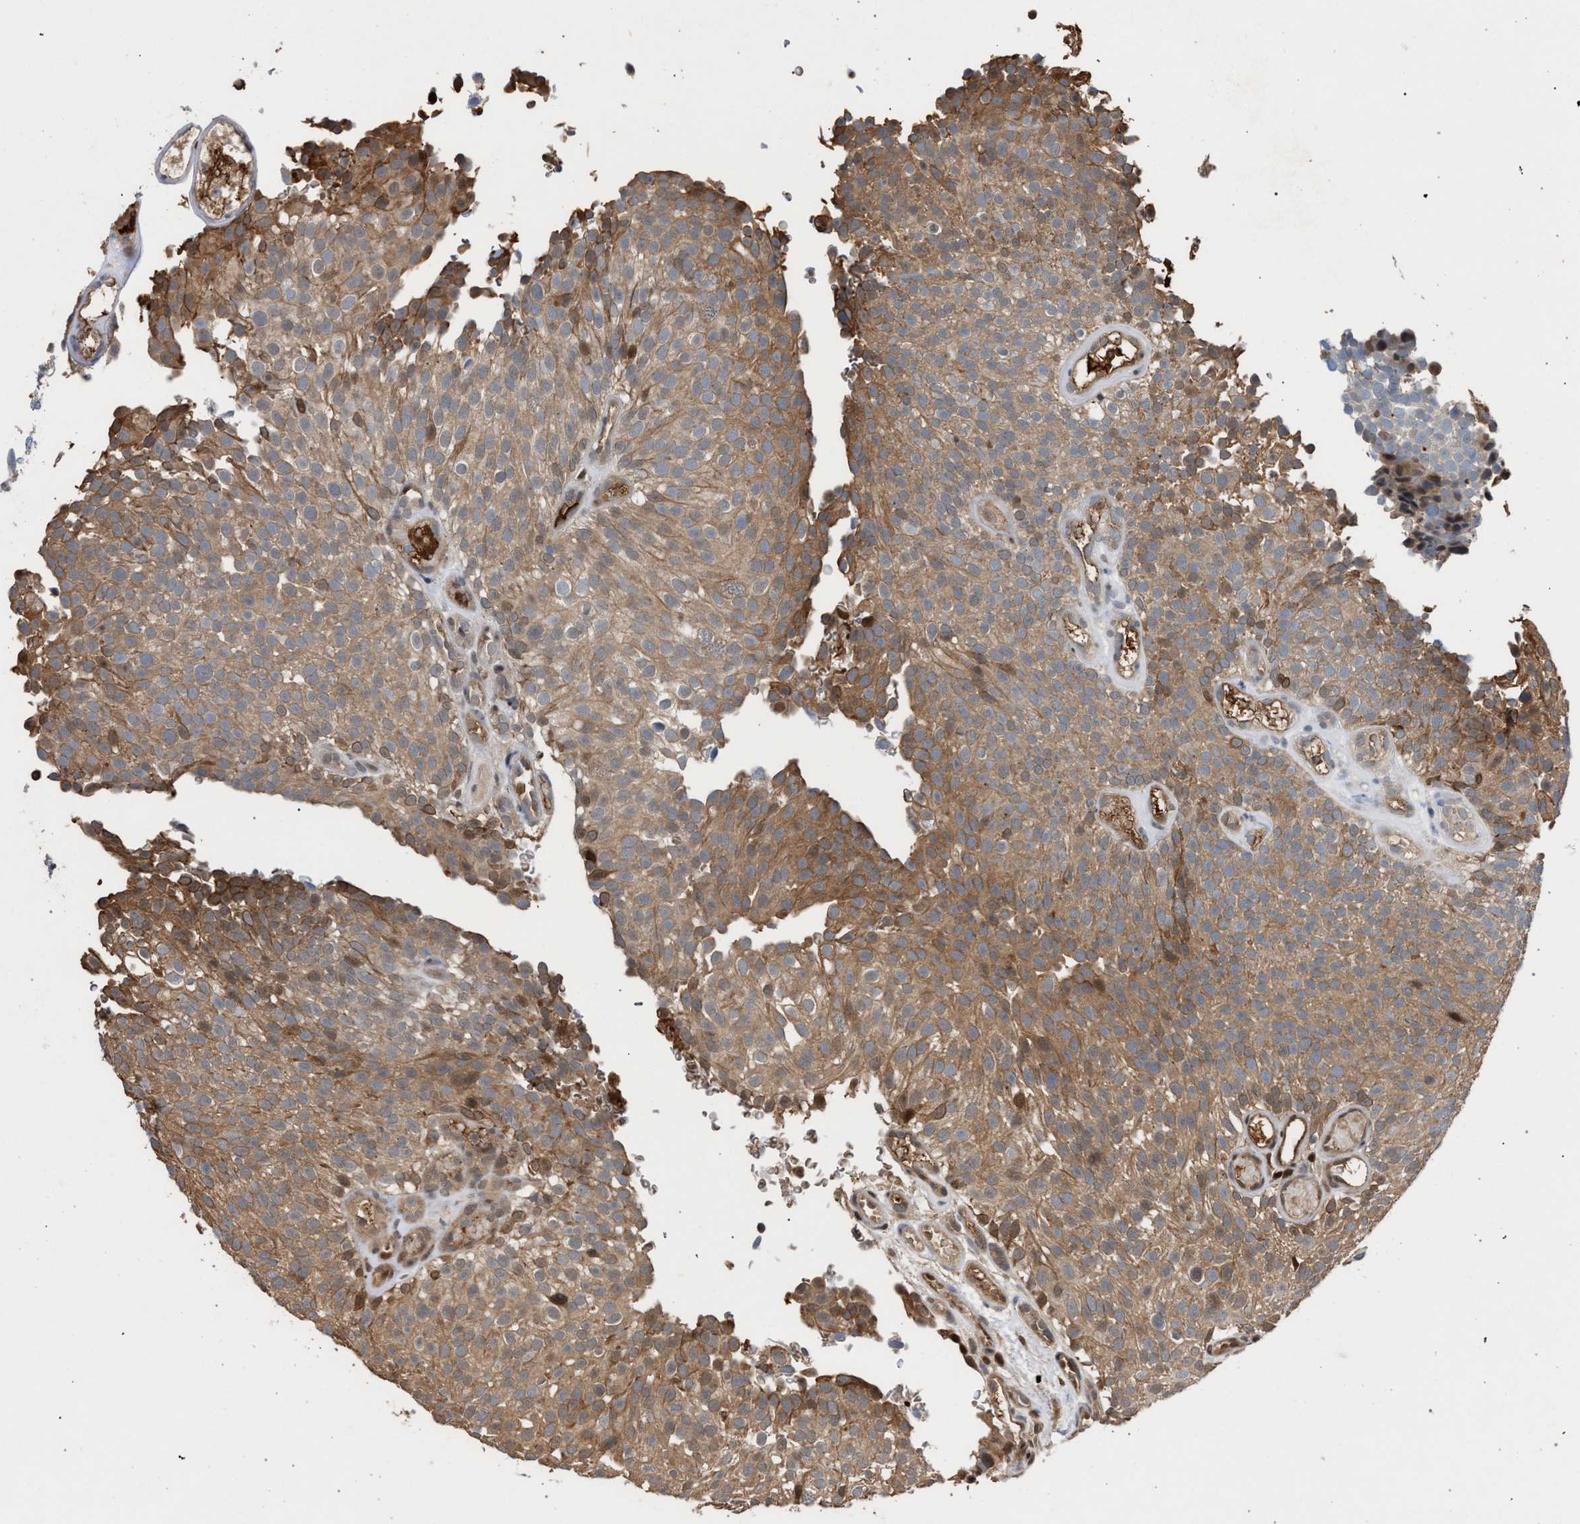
{"staining": {"intensity": "moderate", "quantity": ">75%", "location": "cytoplasmic/membranous"}, "tissue": "urothelial cancer", "cell_type": "Tumor cells", "image_type": "cancer", "snomed": [{"axis": "morphology", "description": "Urothelial carcinoma, Low grade"}, {"axis": "topography", "description": "Urinary bladder"}], "caption": "DAB immunohistochemical staining of human urothelial cancer displays moderate cytoplasmic/membranous protein staining in about >75% of tumor cells.", "gene": "TECPR1", "patient": {"sex": "male", "age": 78}}